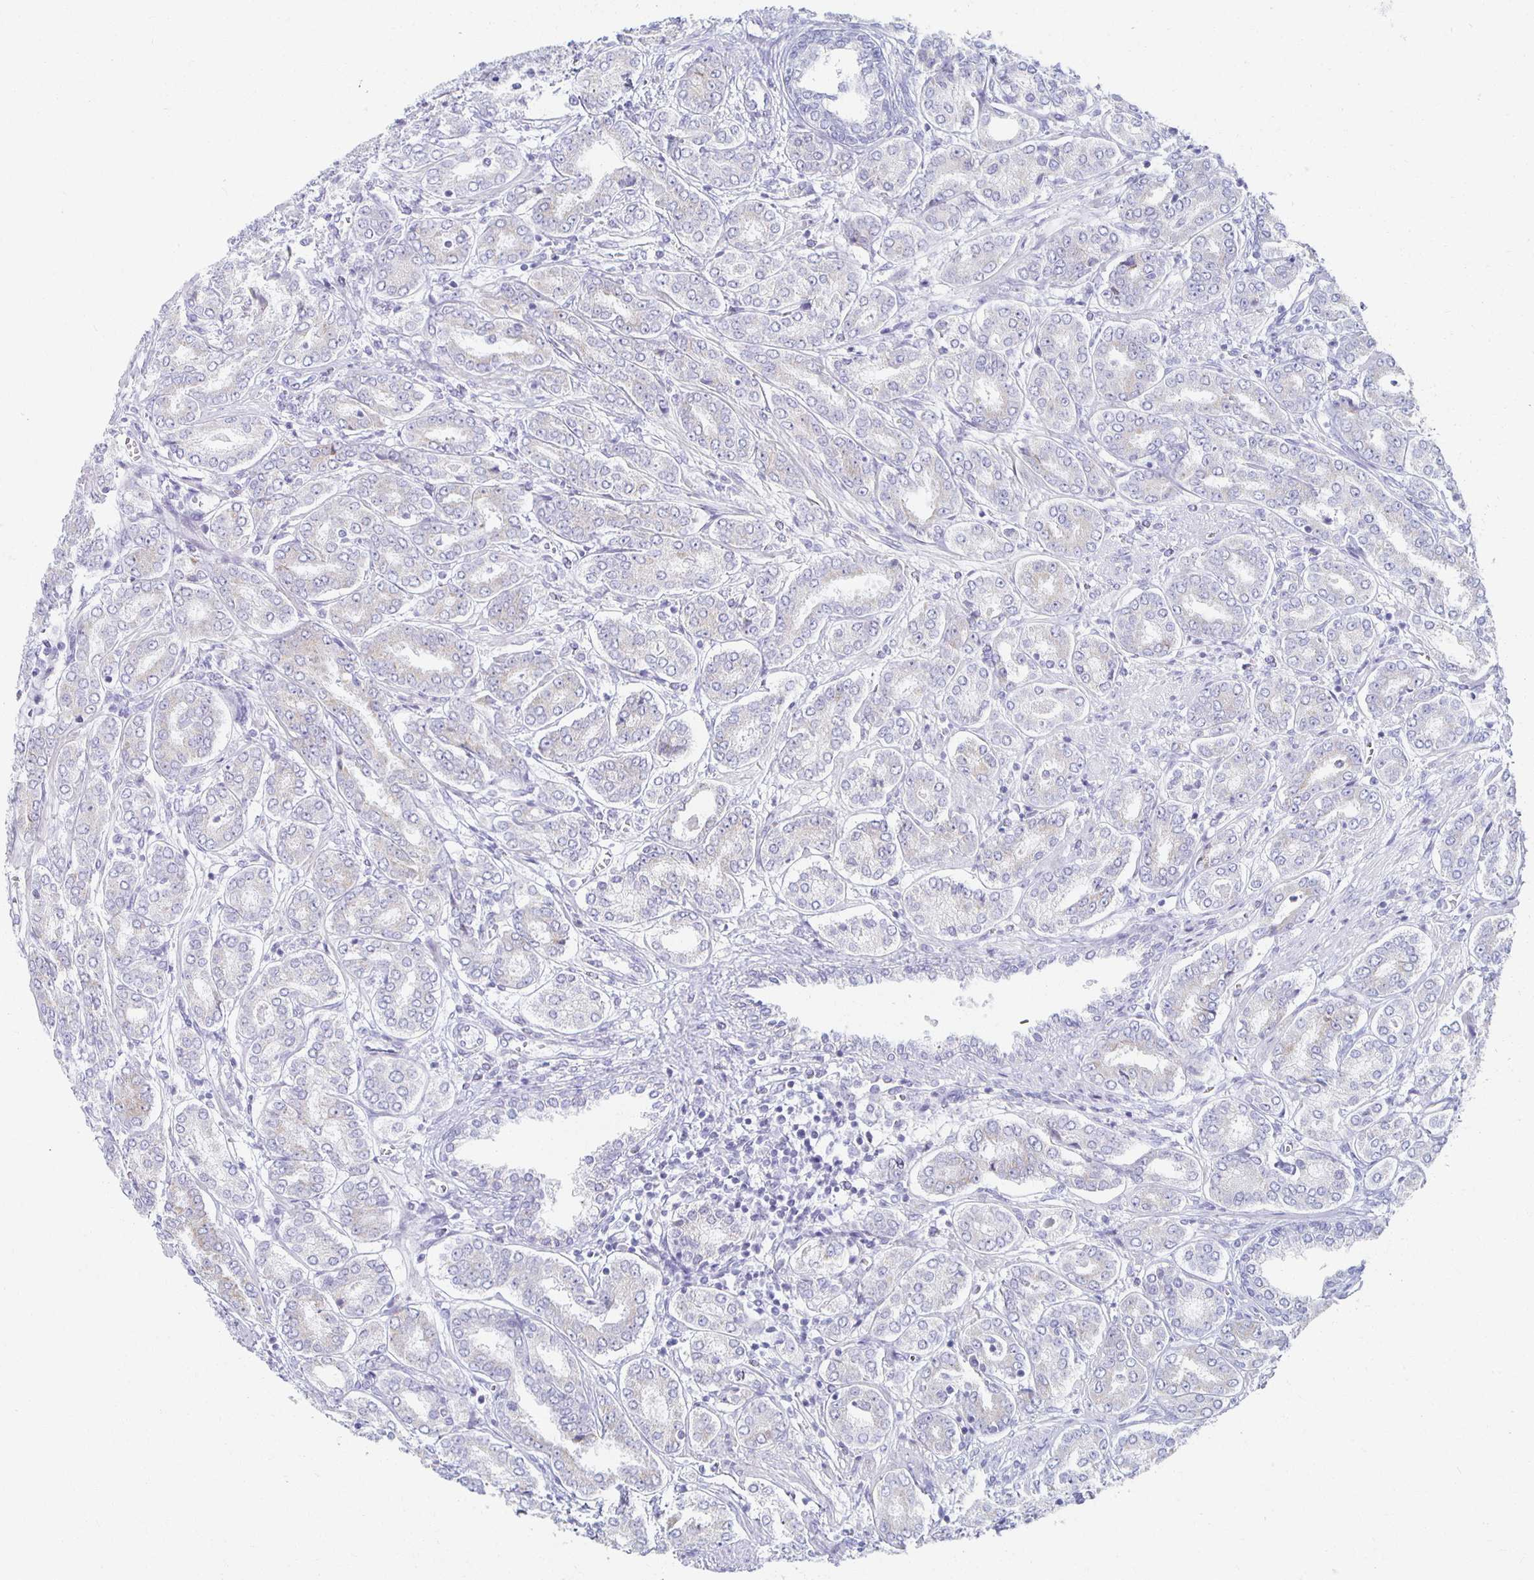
{"staining": {"intensity": "weak", "quantity": "<25%", "location": "cytoplasmic/membranous"}, "tissue": "prostate cancer", "cell_type": "Tumor cells", "image_type": "cancer", "snomed": [{"axis": "morphology", "description": "Adenocarcinoma, High grade"}, {"axis": "topography", "description": "Prostate"}], "caption": "Tumor cells are negative for brown protein staining in high-grade adenocarcinoma (prostate).", "gene": "TEX44", "patient": {"sex": "male", "age": 72}}